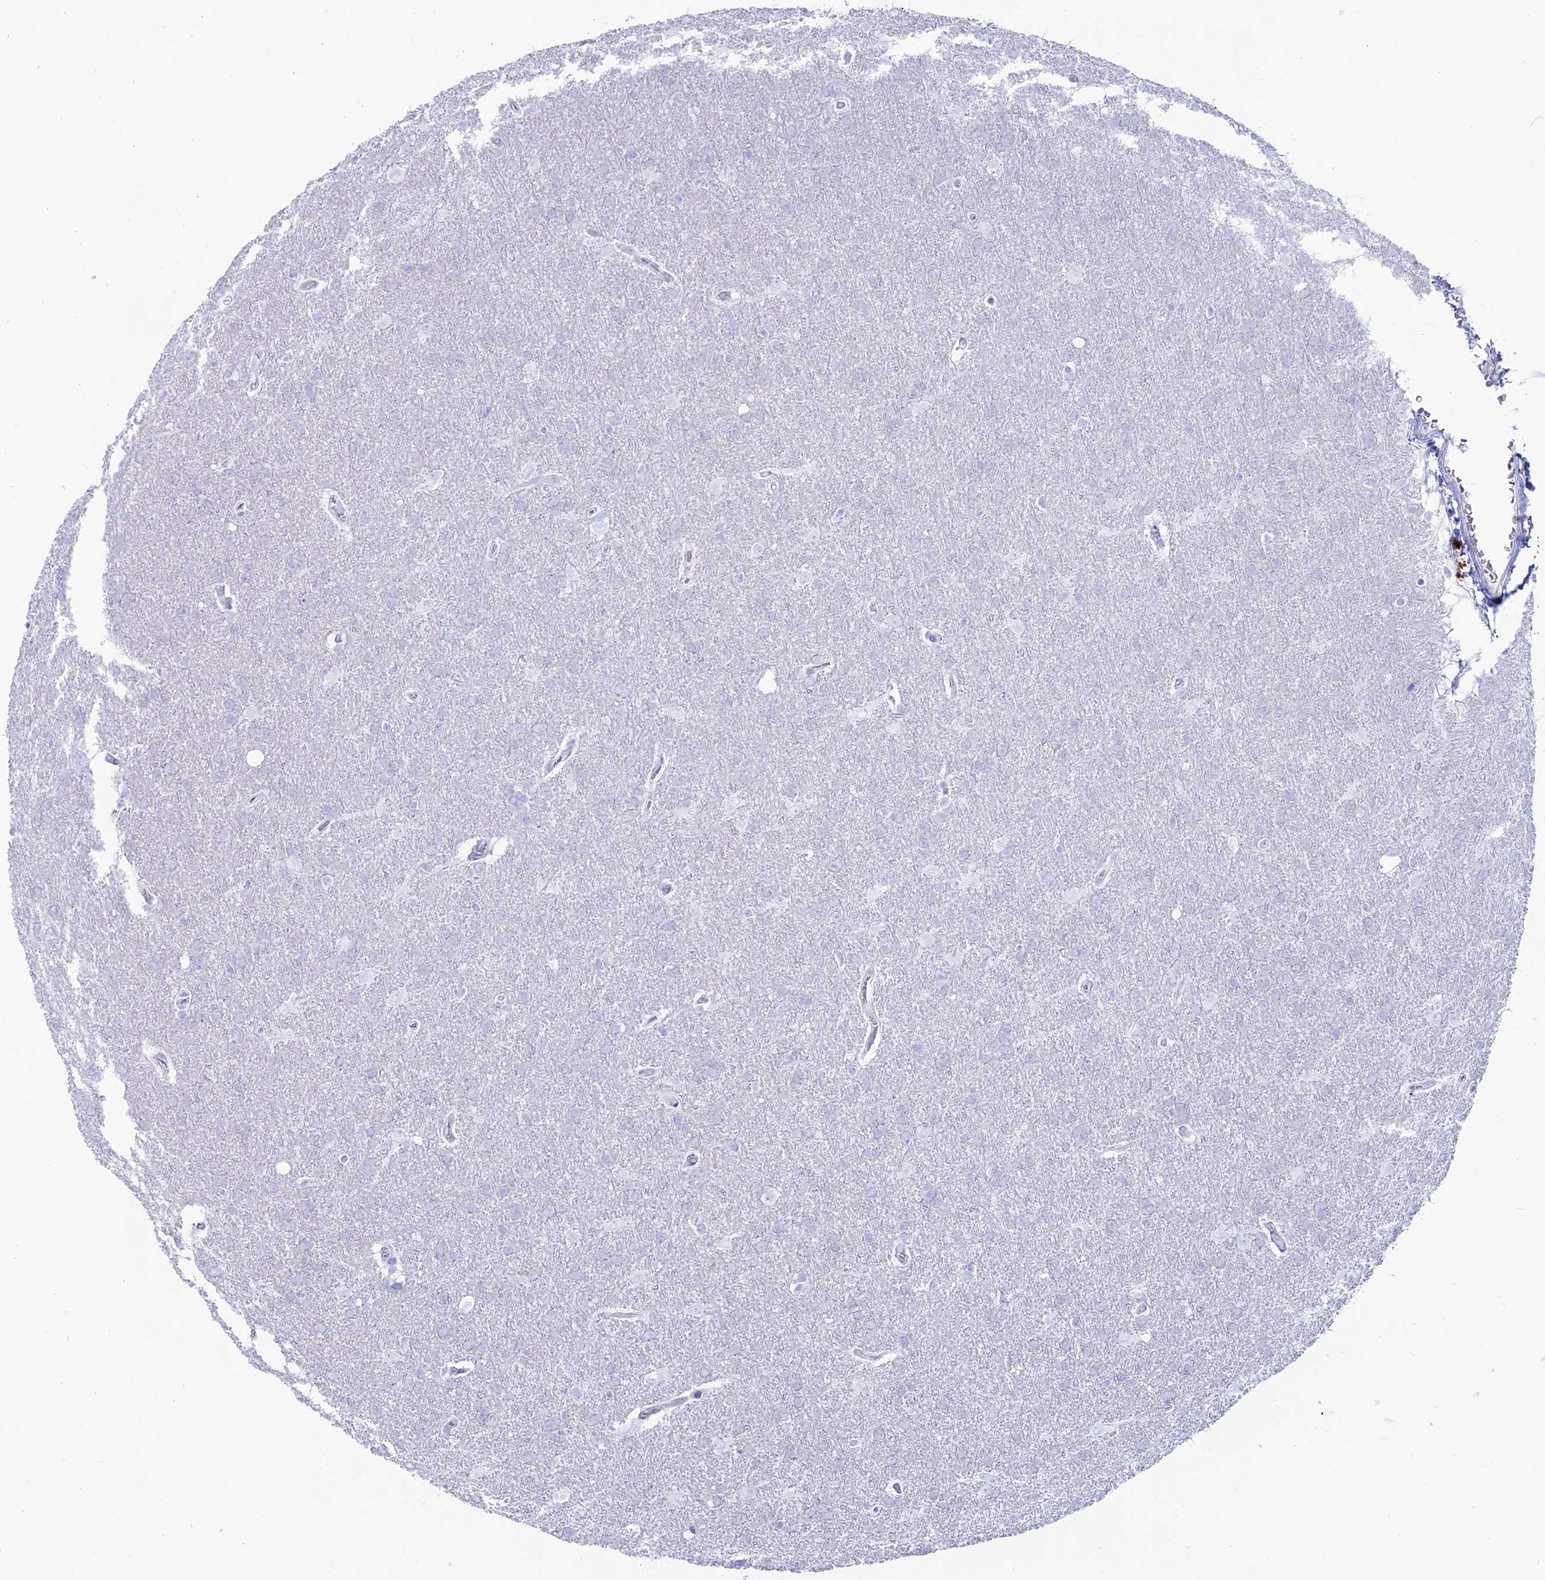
{"staining": {"intensity": "negative", "quantity": "none", "location": "none"}, "tissue": "glioma", "cell_type": "Tumor cells", "image_type": "cancer", "snomed": [{"axis": "morphology", "description": "Glioma, malignant, Low grade"}, {"axis": "topography", "description": "Brain"}], "caption": "The histopathology image reveals no significant positivity in tumor cells of malignant glioma (low-grade).", "gene": "OR2AE1", "patient": {"sex": "female", "age": 32}}